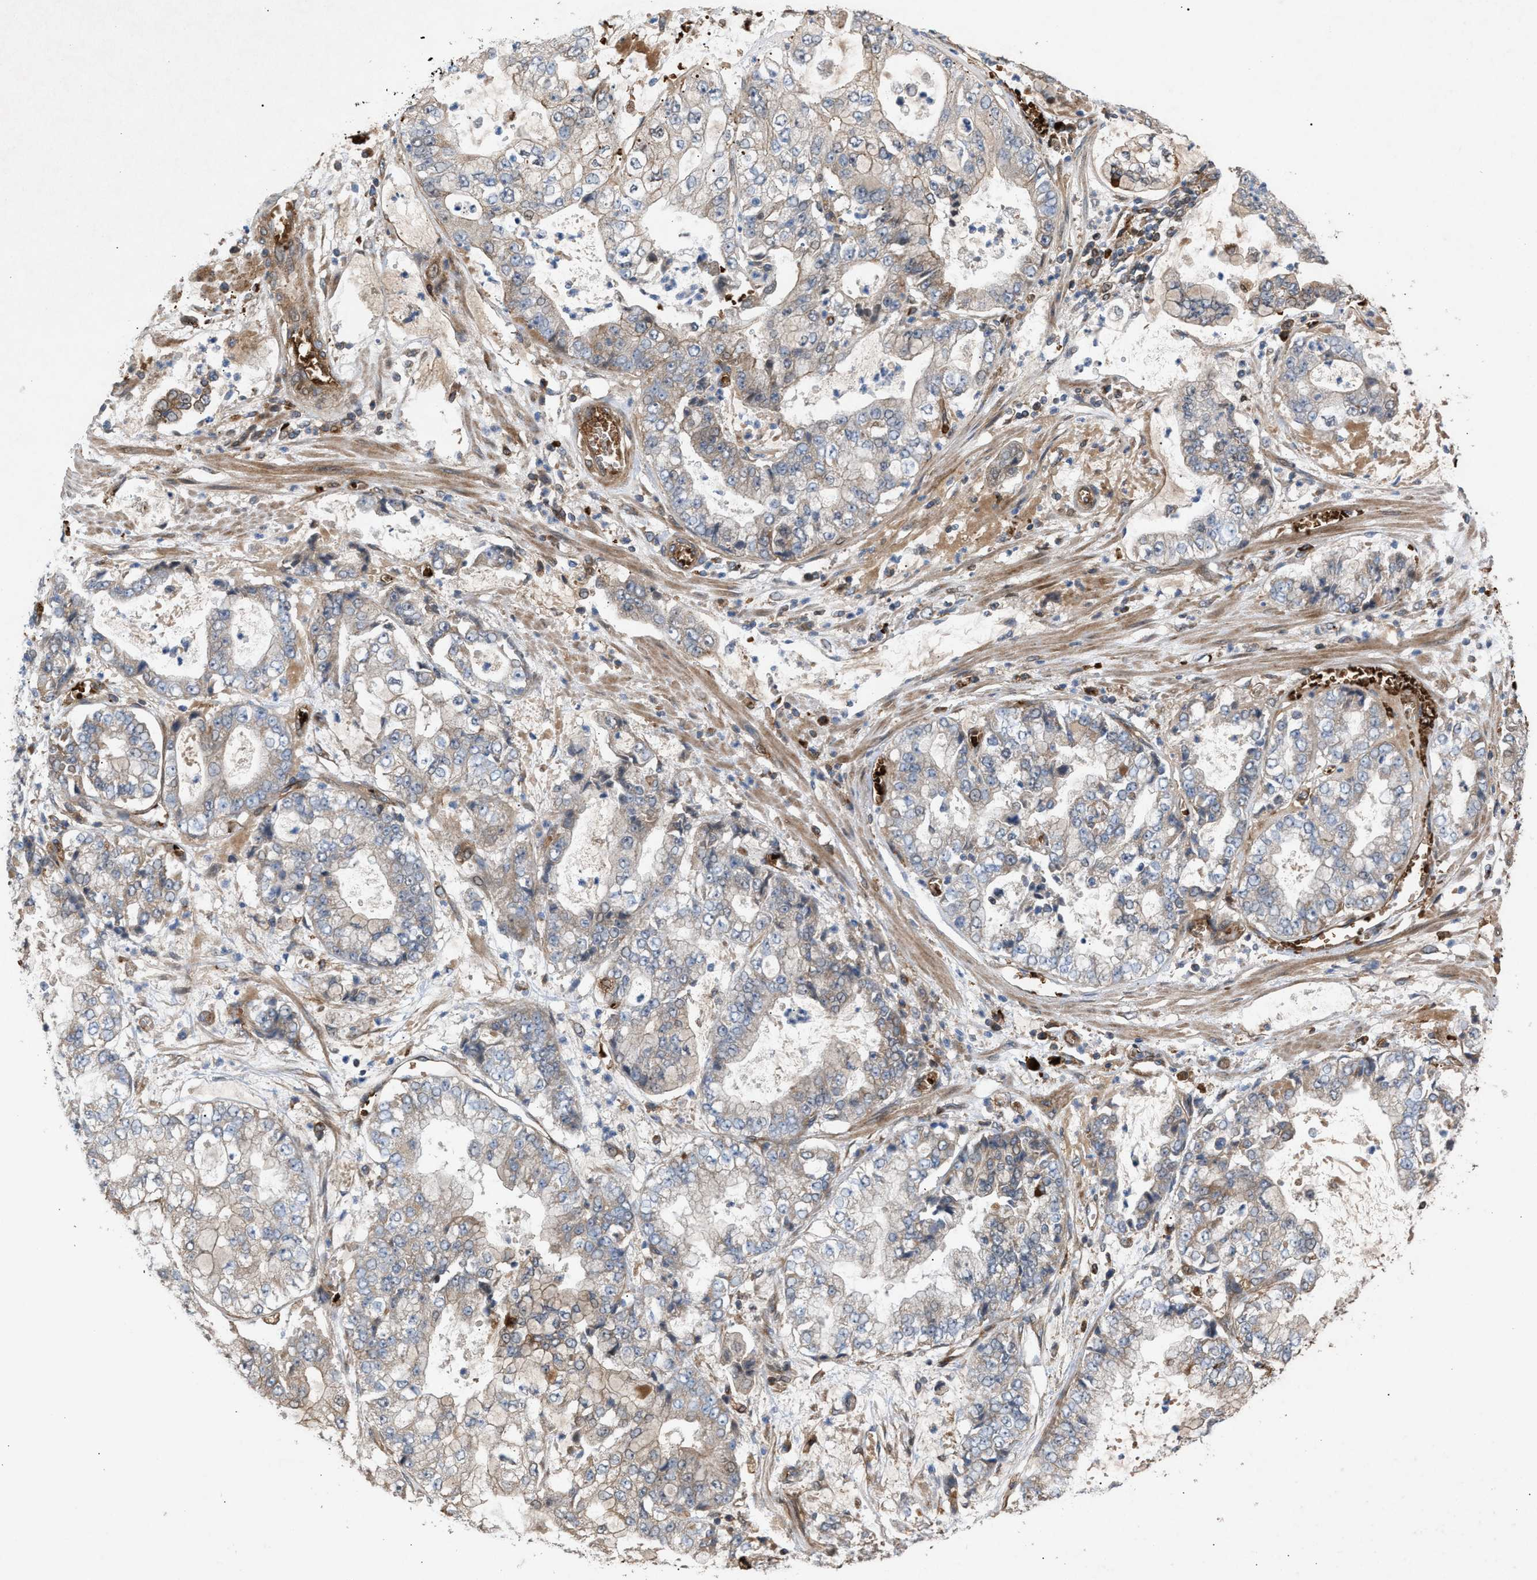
{"staining": {"intensity": "negative", "quantity": "none", "location": "none"}, "tissue": "stomach cancer", "cell_type": "Tumor cells", "image_type": "cancer", "snomed": [{"axis": "morphology", "description": "Adenocarcinoma, NOS"}, {"axis": "topography", "description": "Stomach"}], "caption": "This is a histopathology image of IHC staining of stomach cancer, which shows no staining in tumor cells.", "gene": "GCC1", "patient": {"sex": "male", "age": 76}}